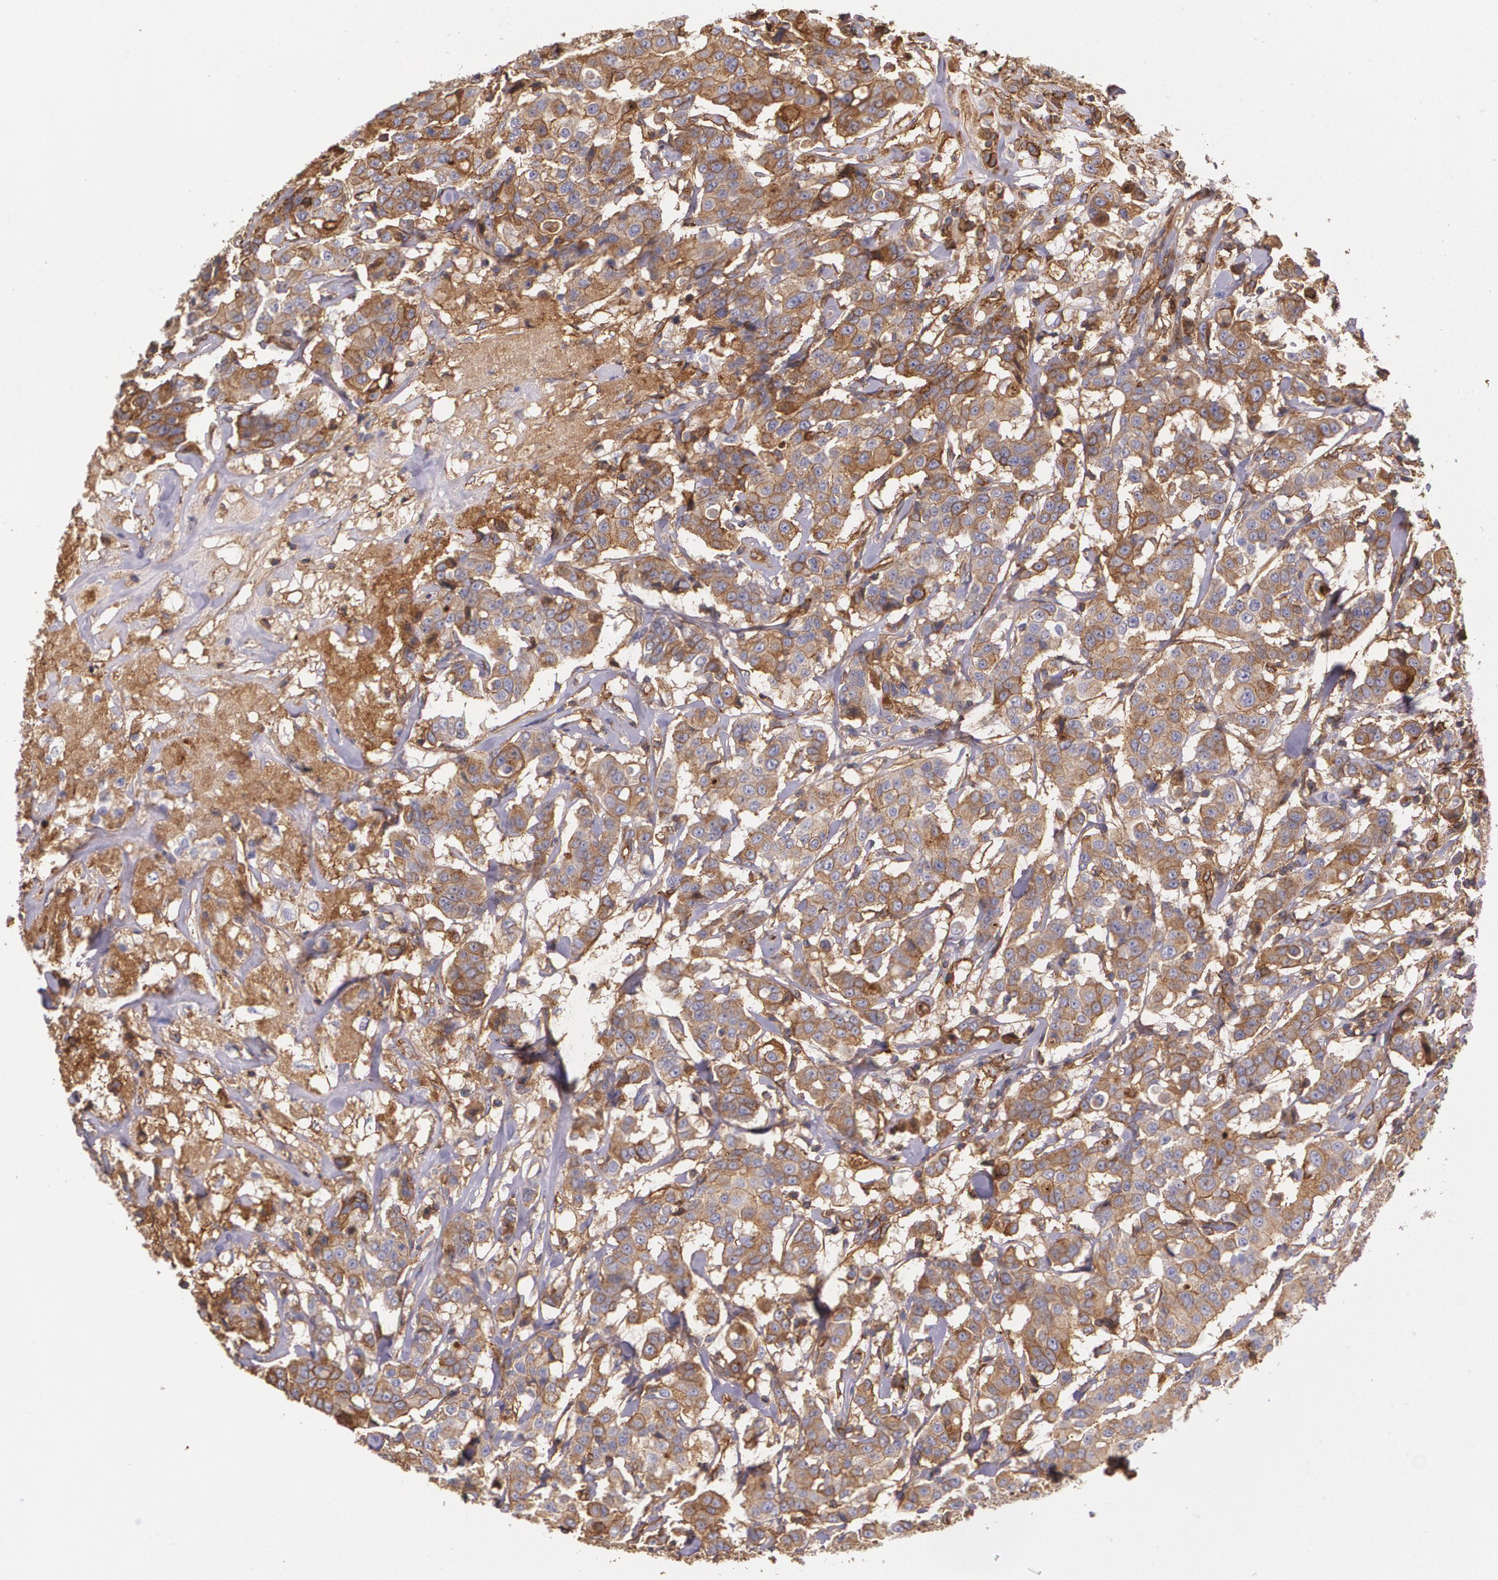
{"staining": {"intensity": "moderate", "quantity": ">75%", "location": "cytoplasmic/membranous"}, "tissue": "breast cancer", "cell_type": "Tumor cells", "image_type": "cancer", "snomed": [{"axis": "morphology", "description": "Duct carcinoma"}, {"axis": "topography", "description": "Breast"}], "caption": "Immunohistochemistry of invasive ductal carcinoma (breast) displays medium levels of moderate cytoplasmic/membranous expression in approximately >75% of tumor cells.", "gene": "B2M", "patient": {"sex": "female", "age": 27}}